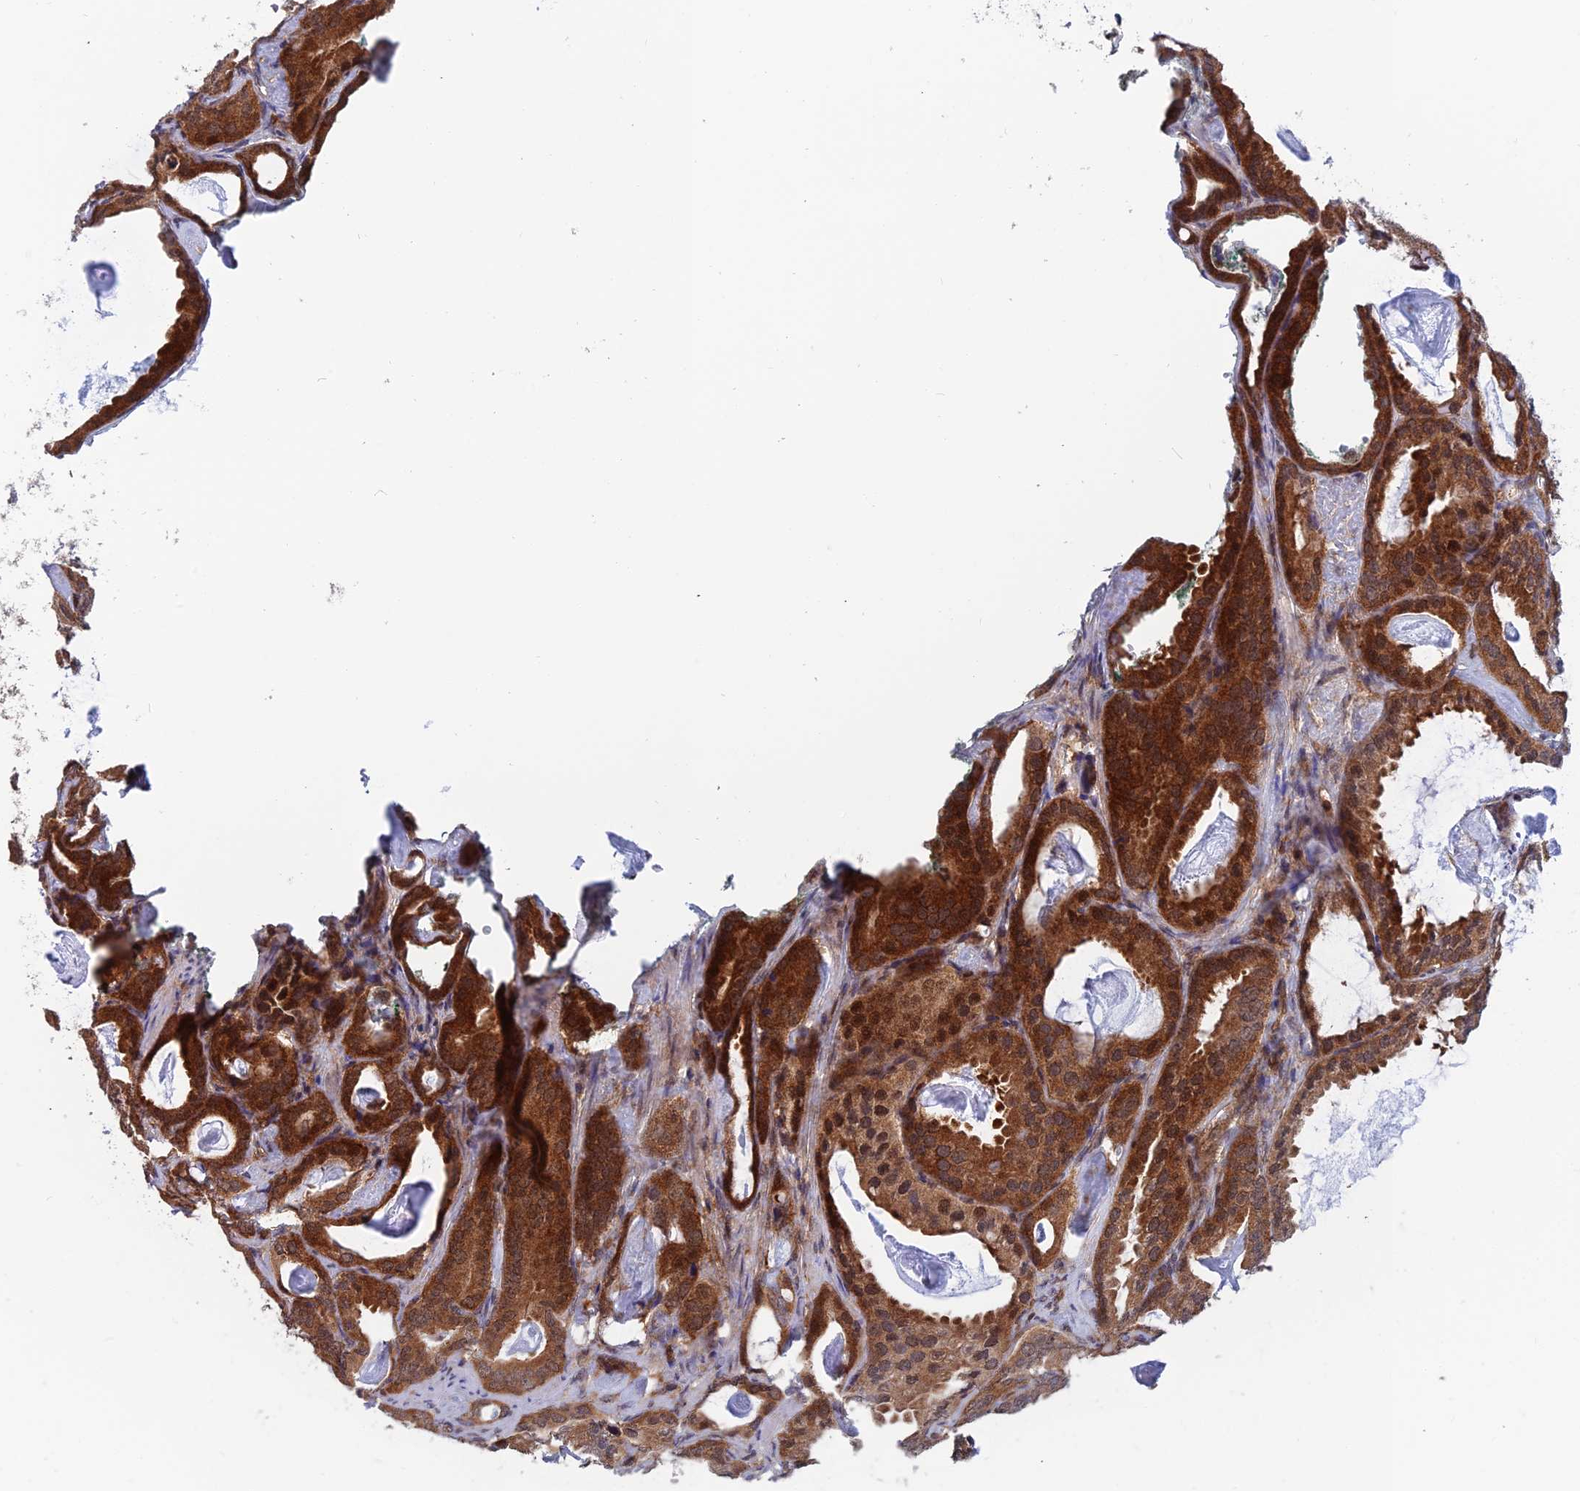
{"staining": {"intensity": "strong", "quantity": "25%-75%", "location": "cytoplasmic/membranous,nuclear"}, "tissue": "prostate cancer", "cell_type": "Tumor cells", "image_type": "cancer", "snomed": [{"axis": "morphology", "description": "Adenocarcinoma, Low grade"}, {"axis": "topography", "description": "Prostate"}], "caption": "A high amount of strong cytoplasmic/membranous and nuclear expression is seen in about 25%-75% of tumor cells in adenocarcinoma (low-grade) (prostate) tissue.", "gene": "IGBP1", "patient": {"sex": "male", "age": 71}}